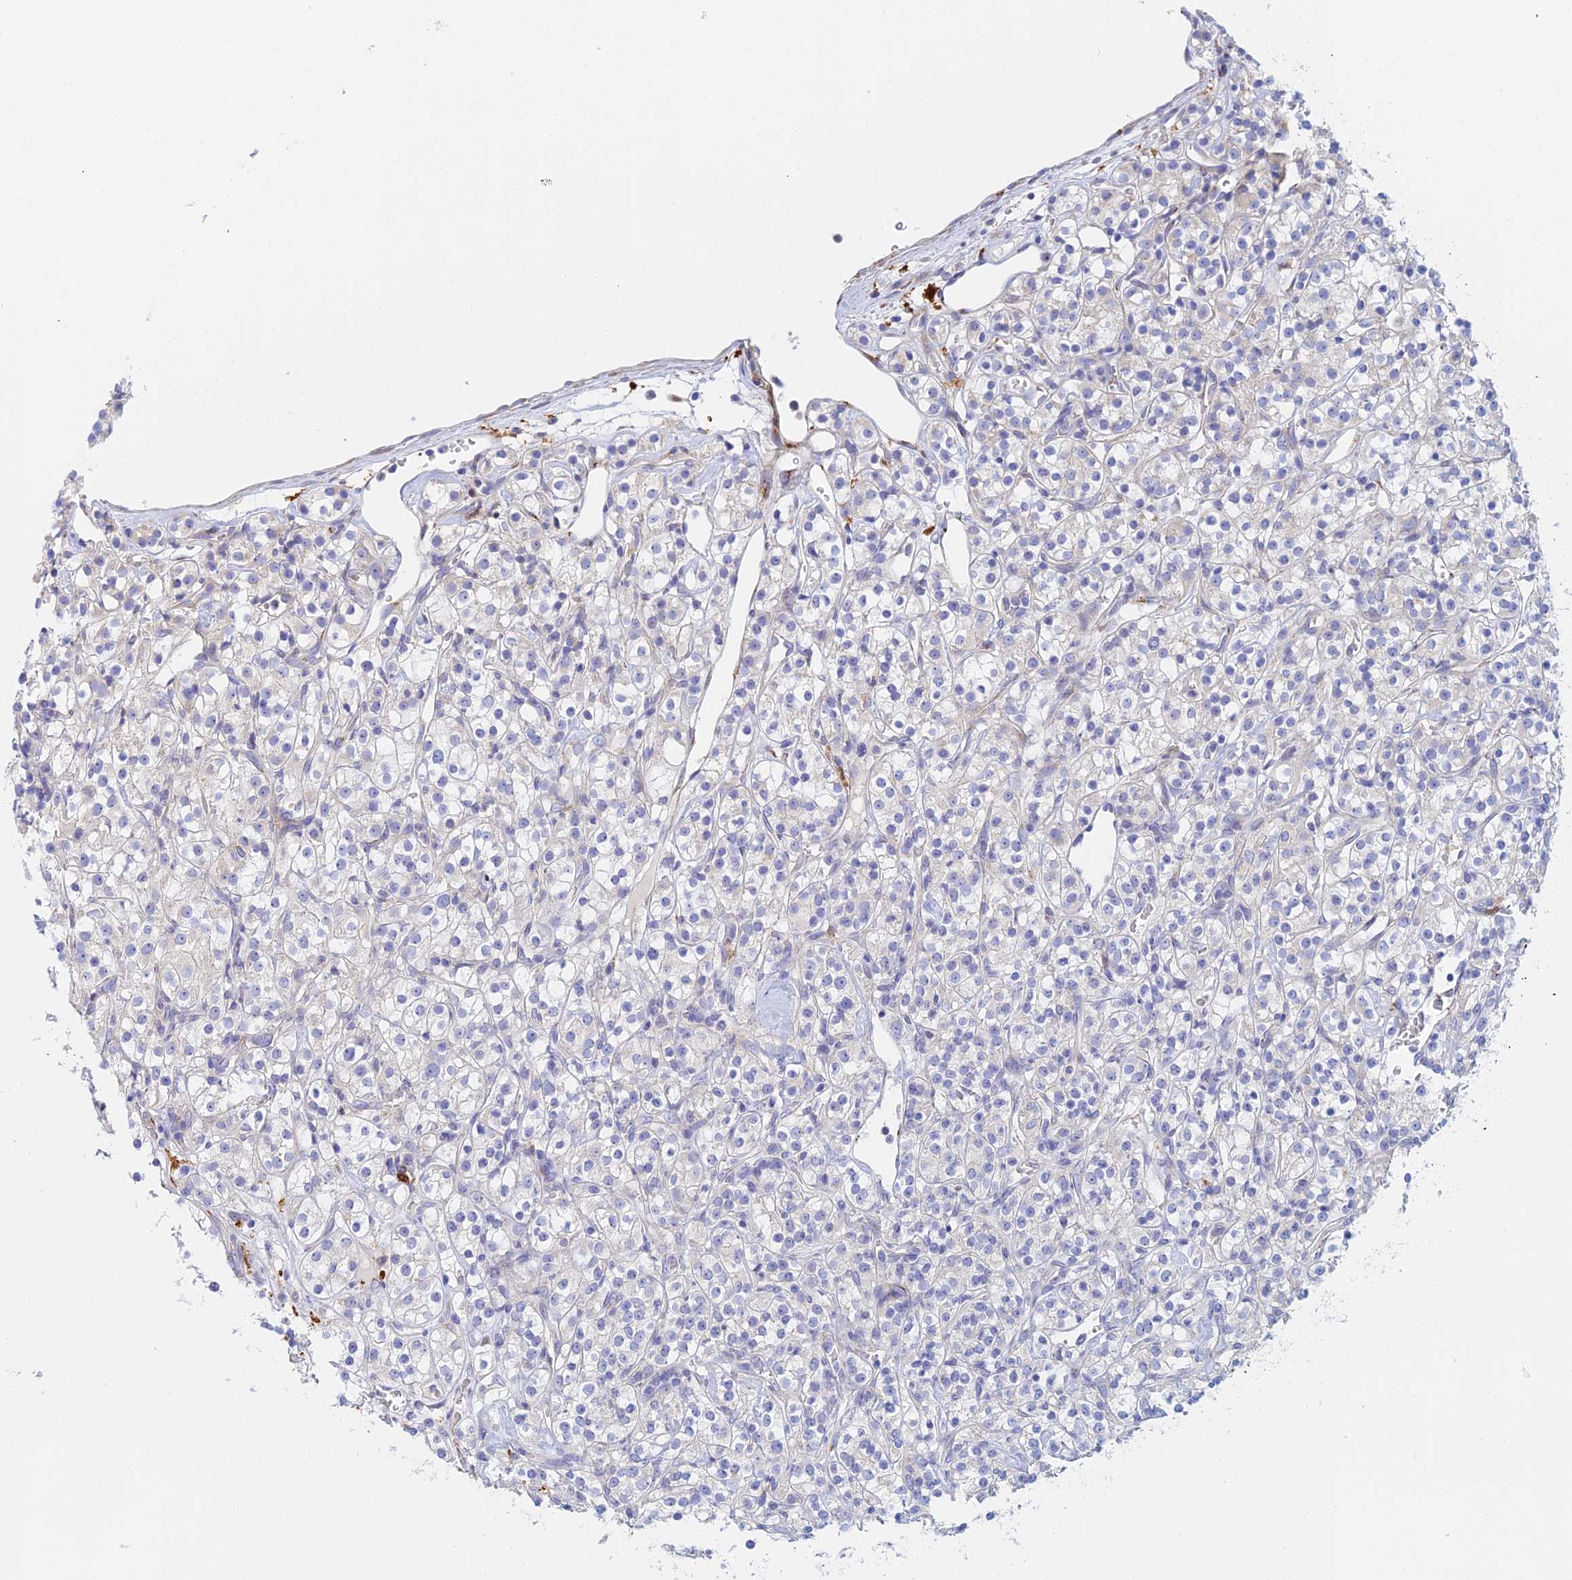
{"staining": {"intensity": "negative", "quantity": "none", "location": "none"}, "tissue": "renal cancer", "cell_type": "Tumor cells", "image_type": "cancer", "snomed": [{"axis": "morphology", "description": "Adenocarcinoma, NOS"}, {"axis": "topography", "description": "Kidney"}], "caption": "High power microscopy photomicrograph of an IHC micrograph of adenocarcinoma (renal), revealing no significant staining in tumor cells. The staining is performed using DAB brown chromogen with nuclei counter-stained in using hematoxylin.", "gene": "SLC24A3", "patient": {"sex": "male", "age": 77}}